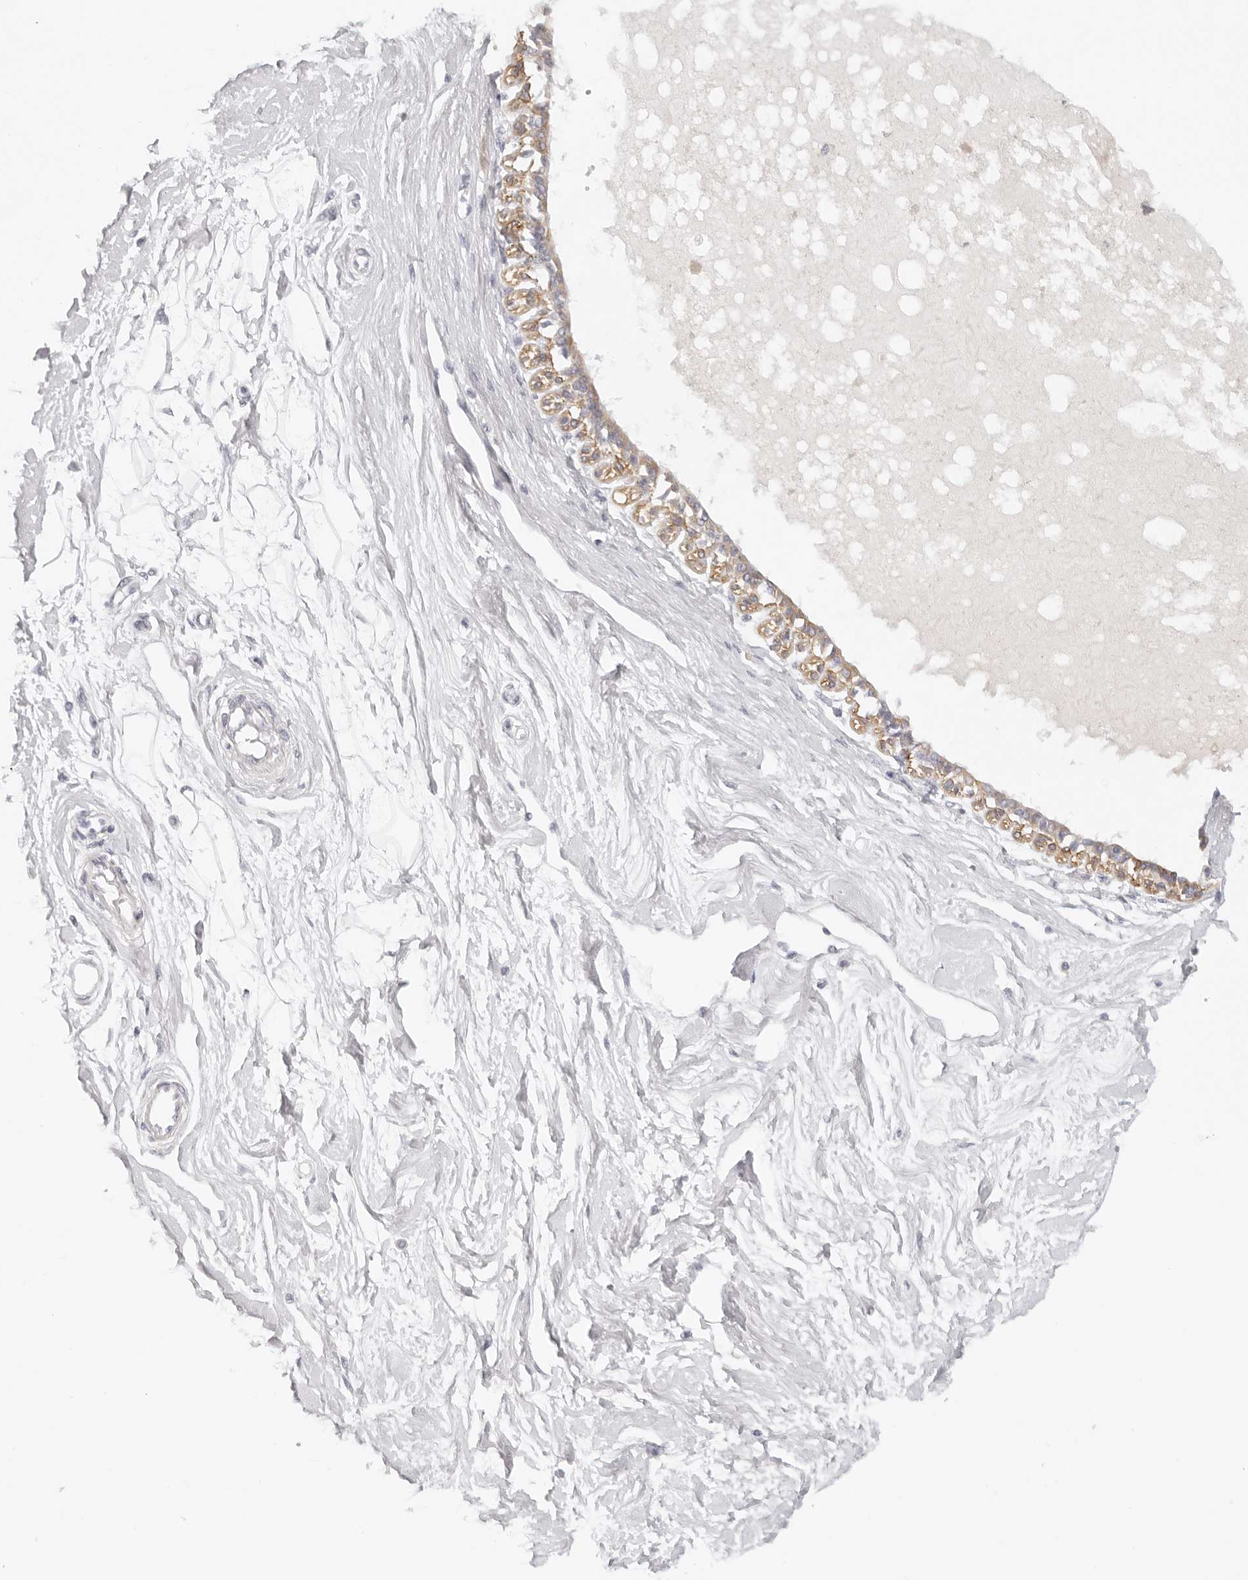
{"staining": {"intensity": "negative", "quantity": "none", "location": "none"}, "tissue": "breast", "cell_type": "Adipocytes", "image_type": "normal", "snomed": [{"axis": "morphology", "description": "Normal tissue, NOS"}, {"axis": "topography", "description": "Breast"}], "caption": "A photomicrograph of breast stained for a protein shows no brown staining in adipocytes.", "gene": "RXFP1", "patient": {"sex": "female", "age": 45}}